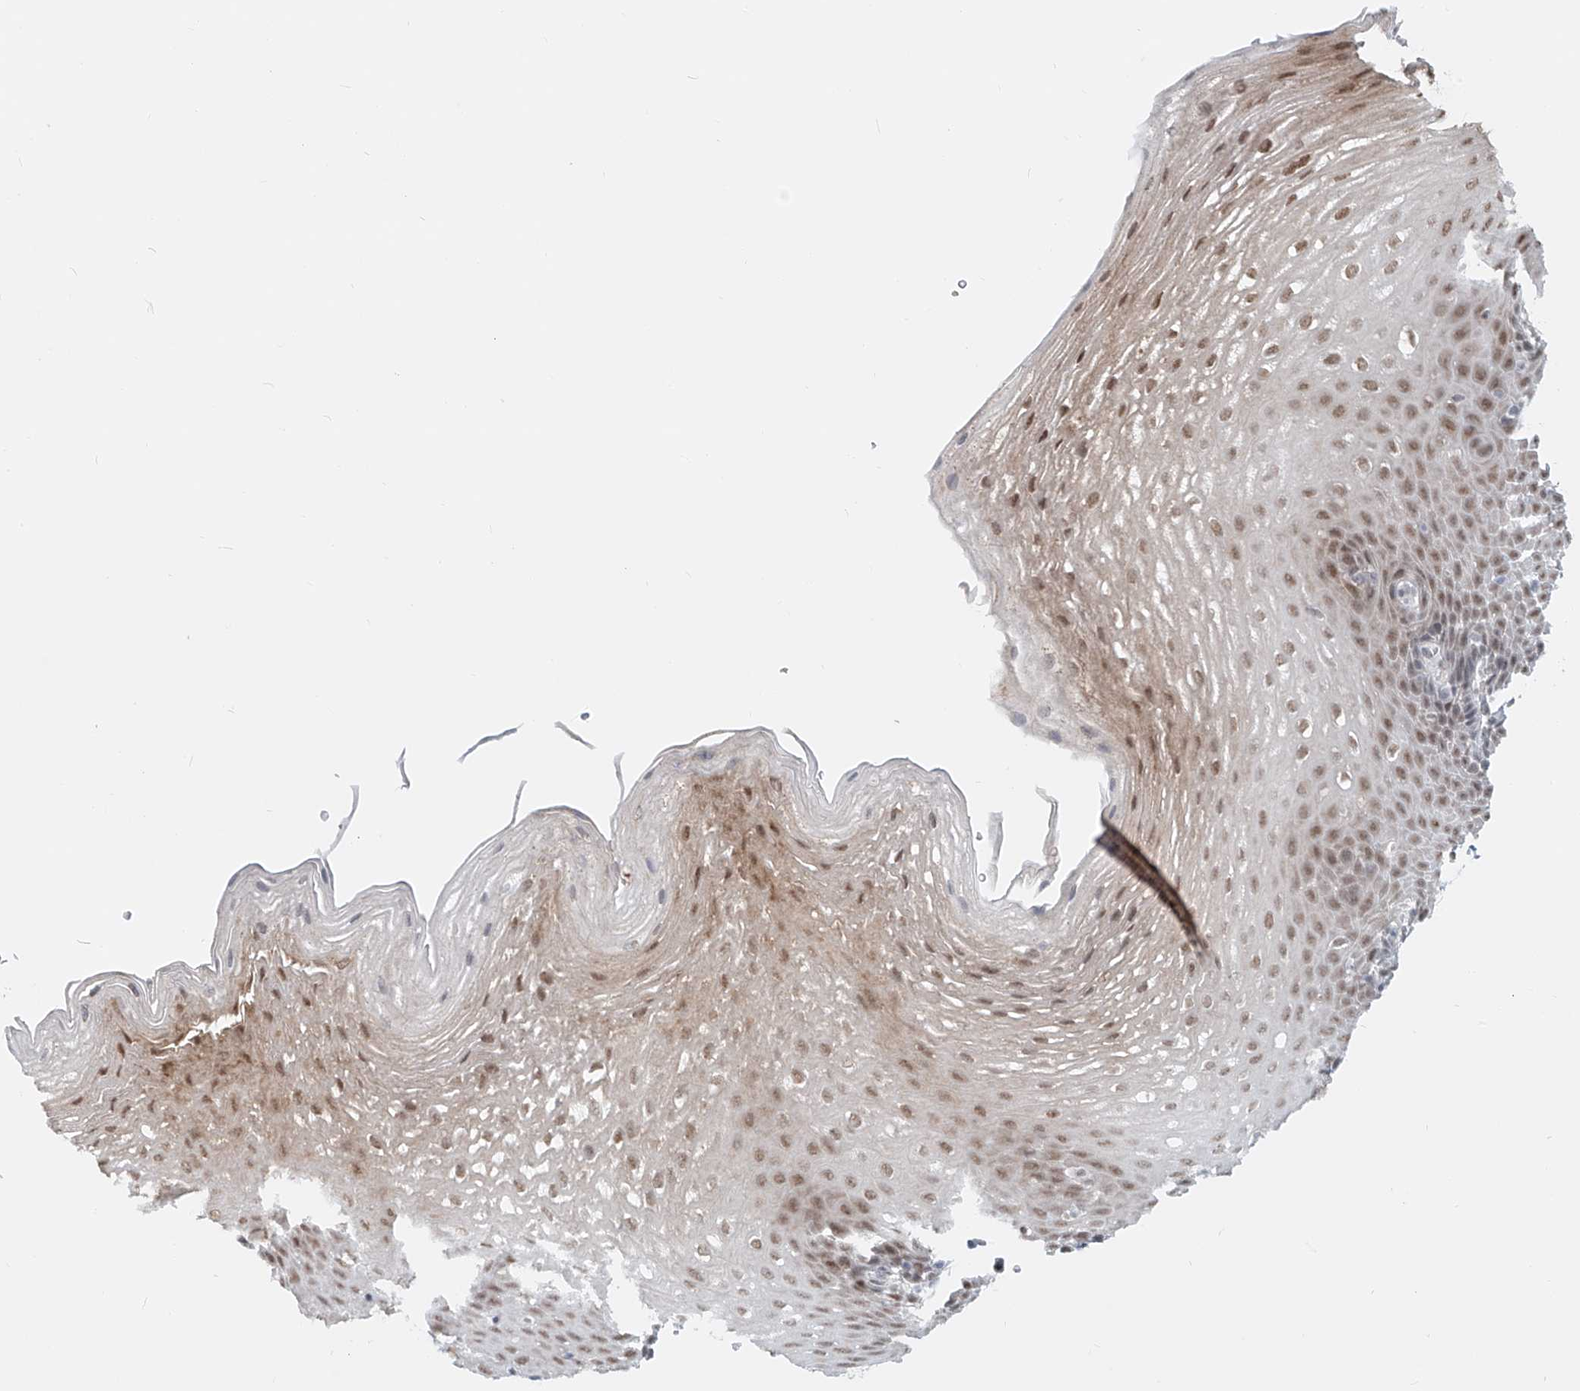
{"staining": {"intensity": "moderate", "quantity": ">75%", "location": "nuclear"}, "tissue": "esophagus", "cell_type": "Squamous epithelial cells", "image_type": "normal", "snomed": [{"axis": "morphology", "description": "Normal tissue, NOS"}, {"axis": "topography", "description": "Esophagus"}], "caption": "About >75% of squamous epithelial cells in unremarkable human esophagus show moderate nuclear protein staining as visualized by brown immunohistochemical staining.", "gene": "SASH1", "patient": {"sex": "female", "age": 66}}